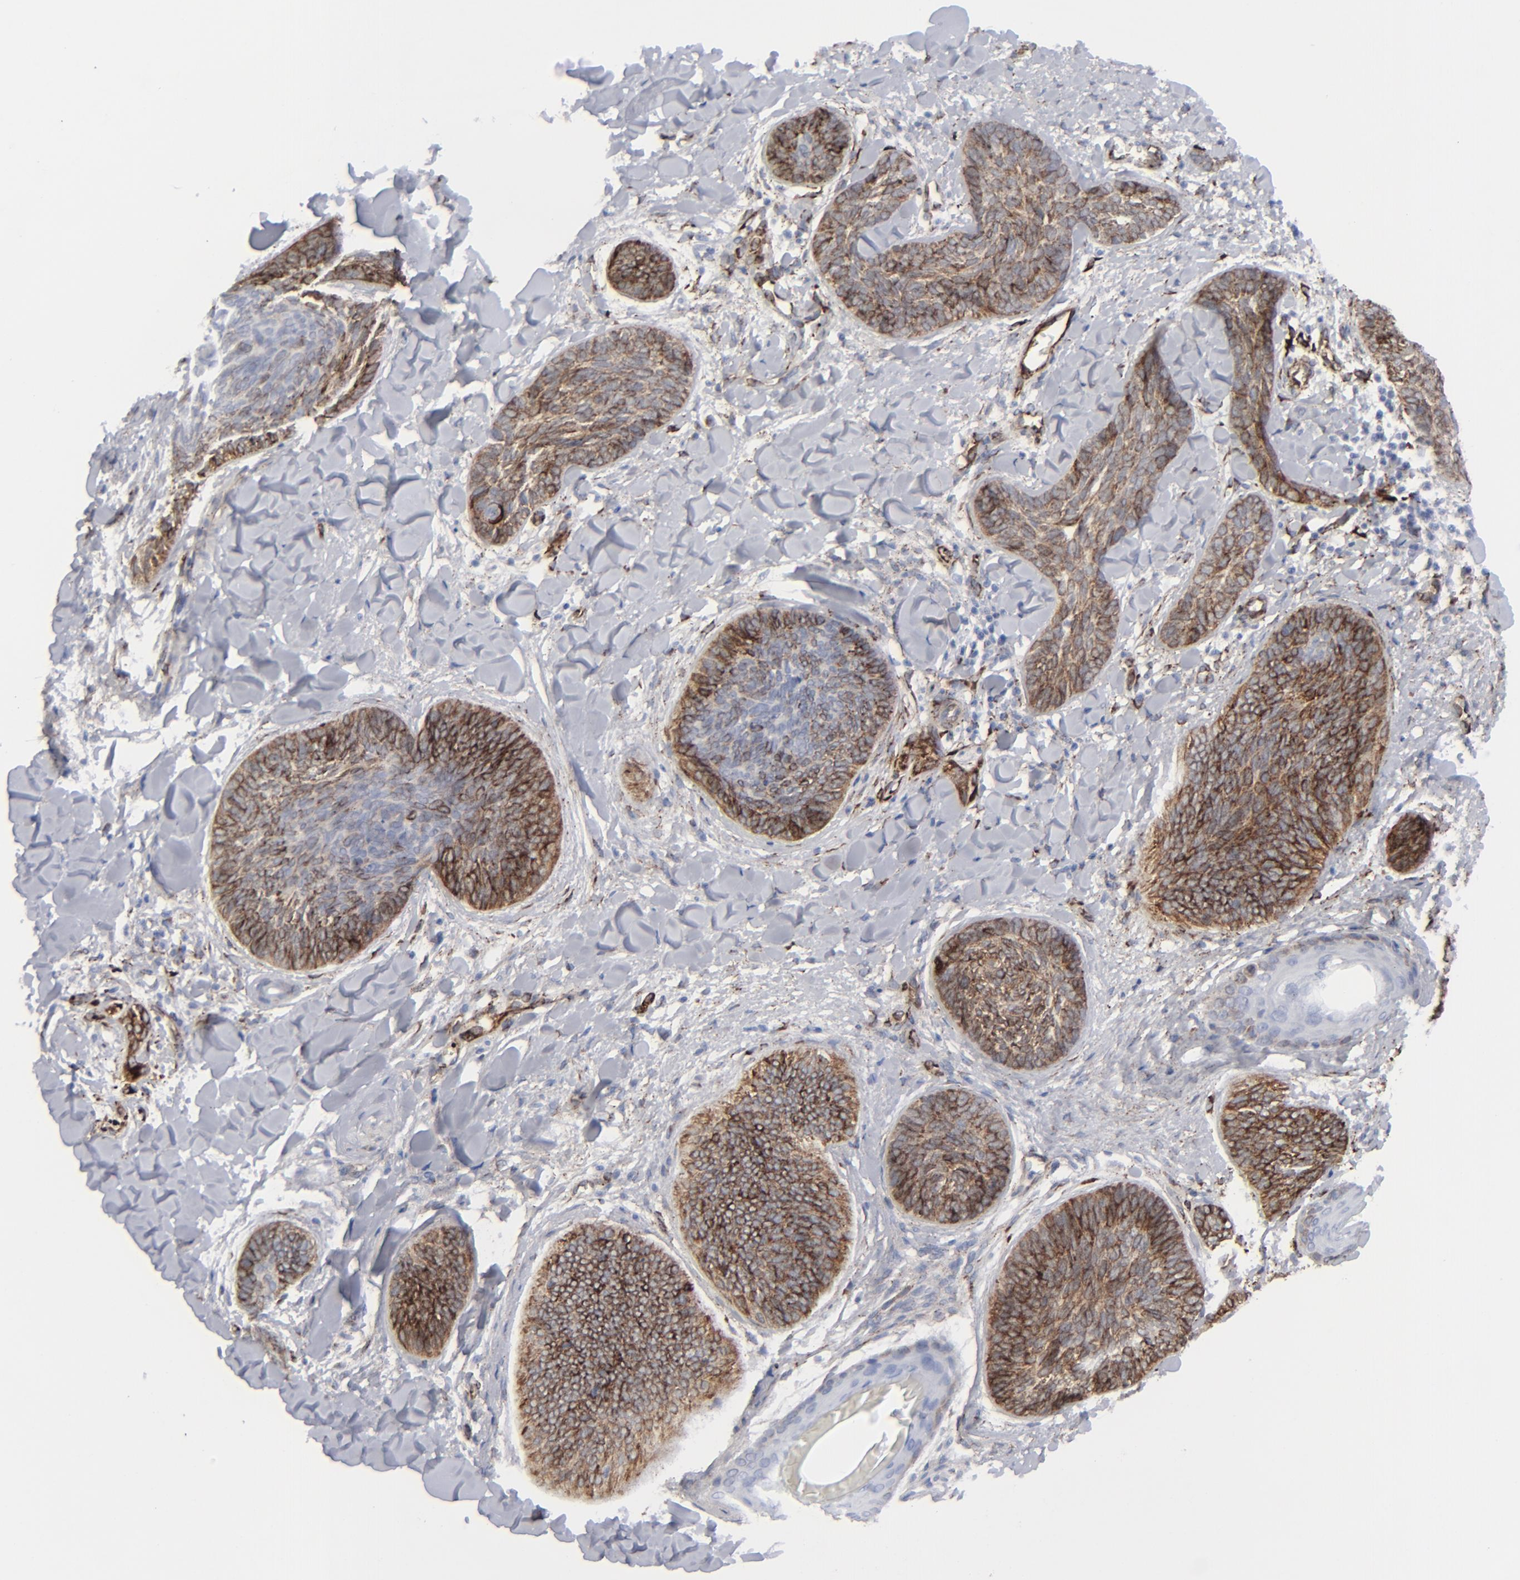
{"staining": {"intensity": "strong", "quantity": ">75%", "location": "nuclear"}, "tissue": "skin cancer", "cell_type": "Tumor cells", "image_type": "cancer", "snomed": [{"axis": "morphology", "description": "Basal cell carcinoma"}, {"axis": "topography", "description": "Skin"}], "caption": "Immunohistochemistry histopathology image of skin cancer stained for a protein (brown), which demonstrates high levels of strong nuclear staining in about >75% of tumor cells.", "gene": "SPARC", "patient": {"sex": "female", "age": 81}}